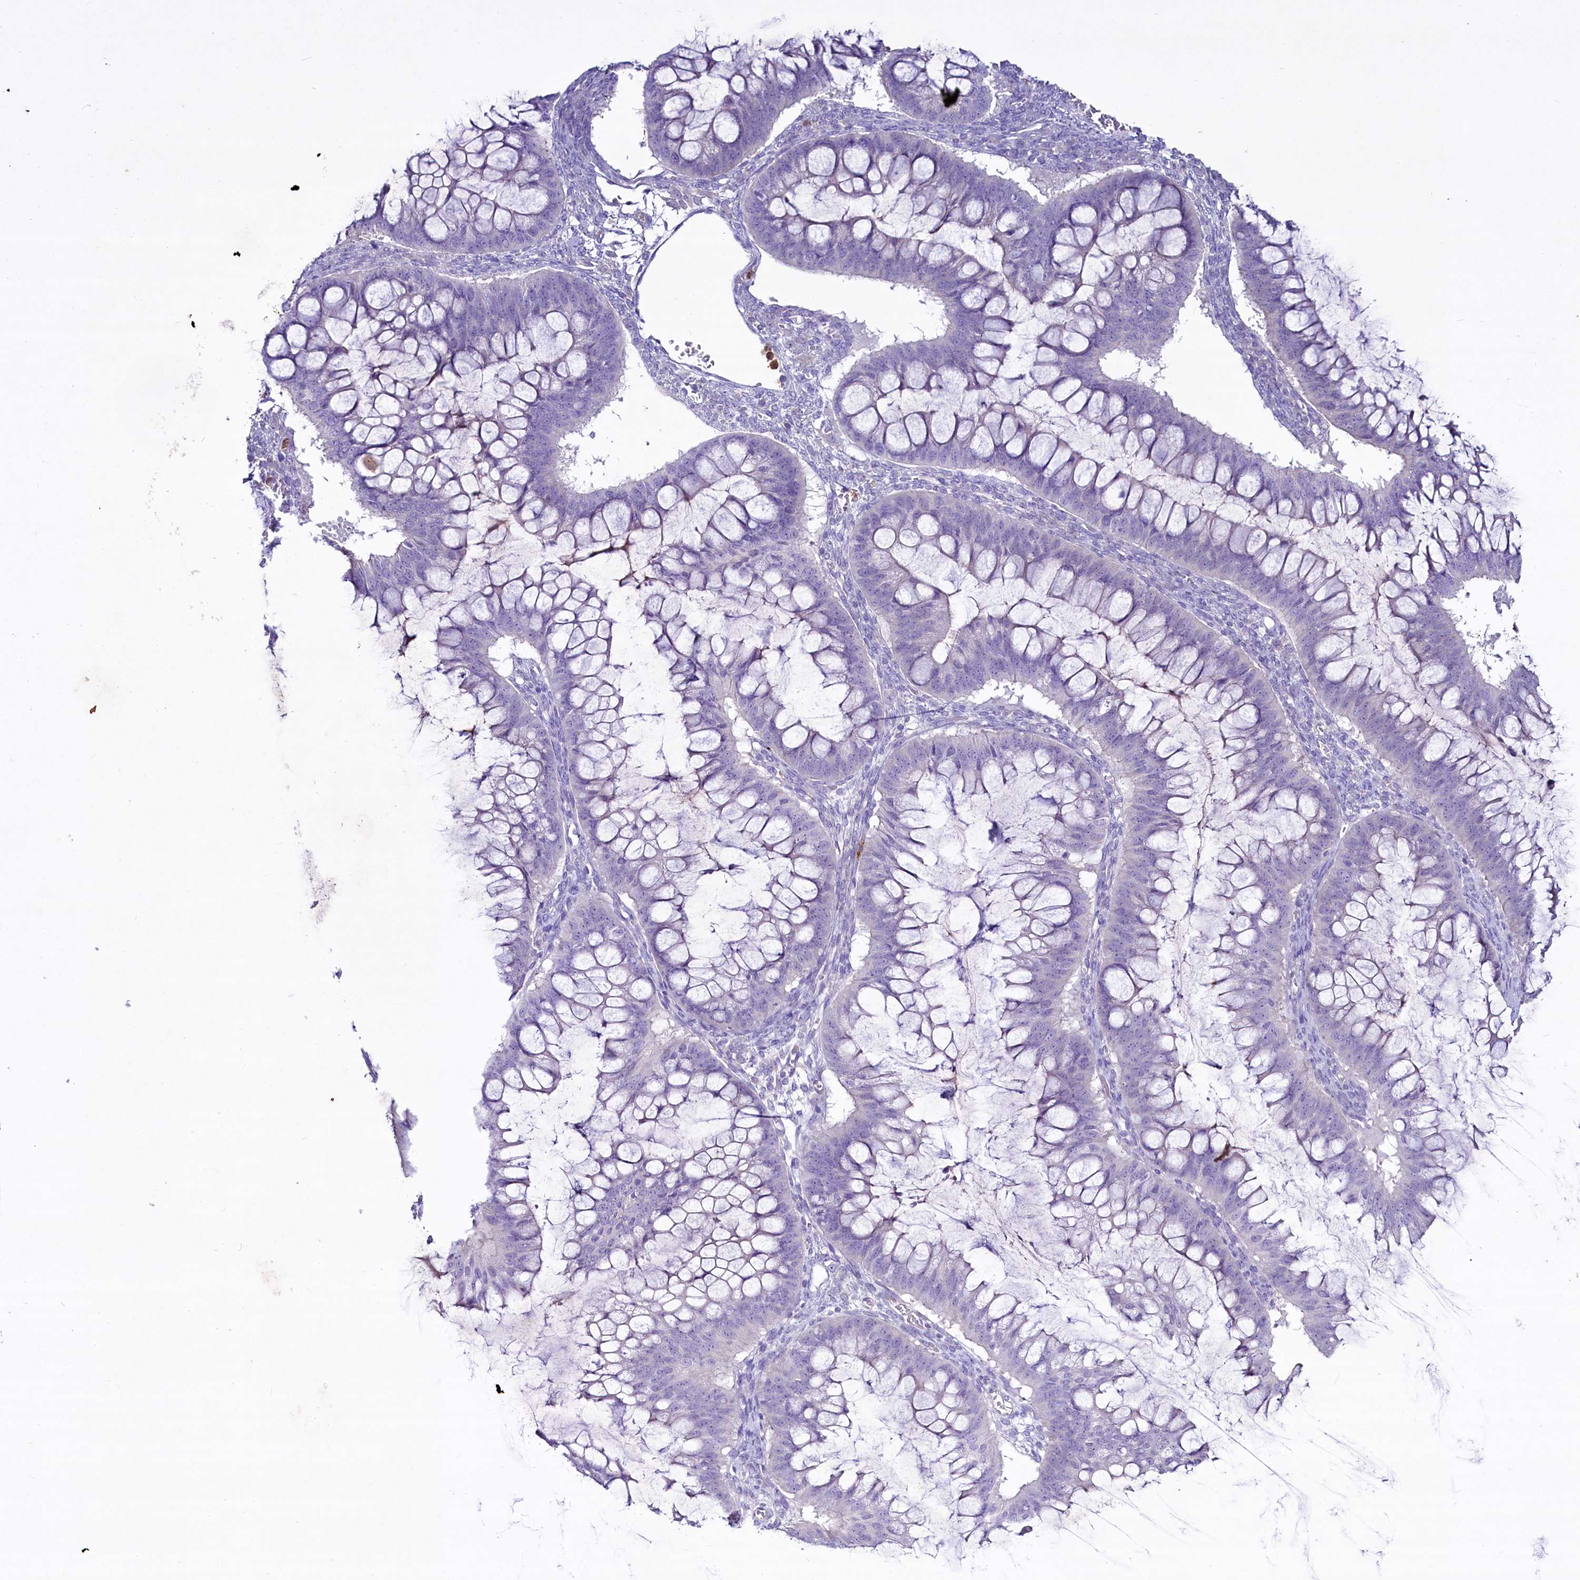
{"staining": {"intensity": "negative", "quantity": "none", "location": "none"}, "tissue": "ovarian cancer", "cell_type": "Tumor cells", "image_type": "cancer", "snomed": [{"axis": "morphology", "description": "Cystadenocarcinoma, mucinous, NOS"}, {"axis": "topography", "description": "Ovary"}], "caption": "Tumor cells show no significant protein staining in ovarian cancer.", "gene": "FAM209B", "patient": {"sex": "female", "age": 73}}